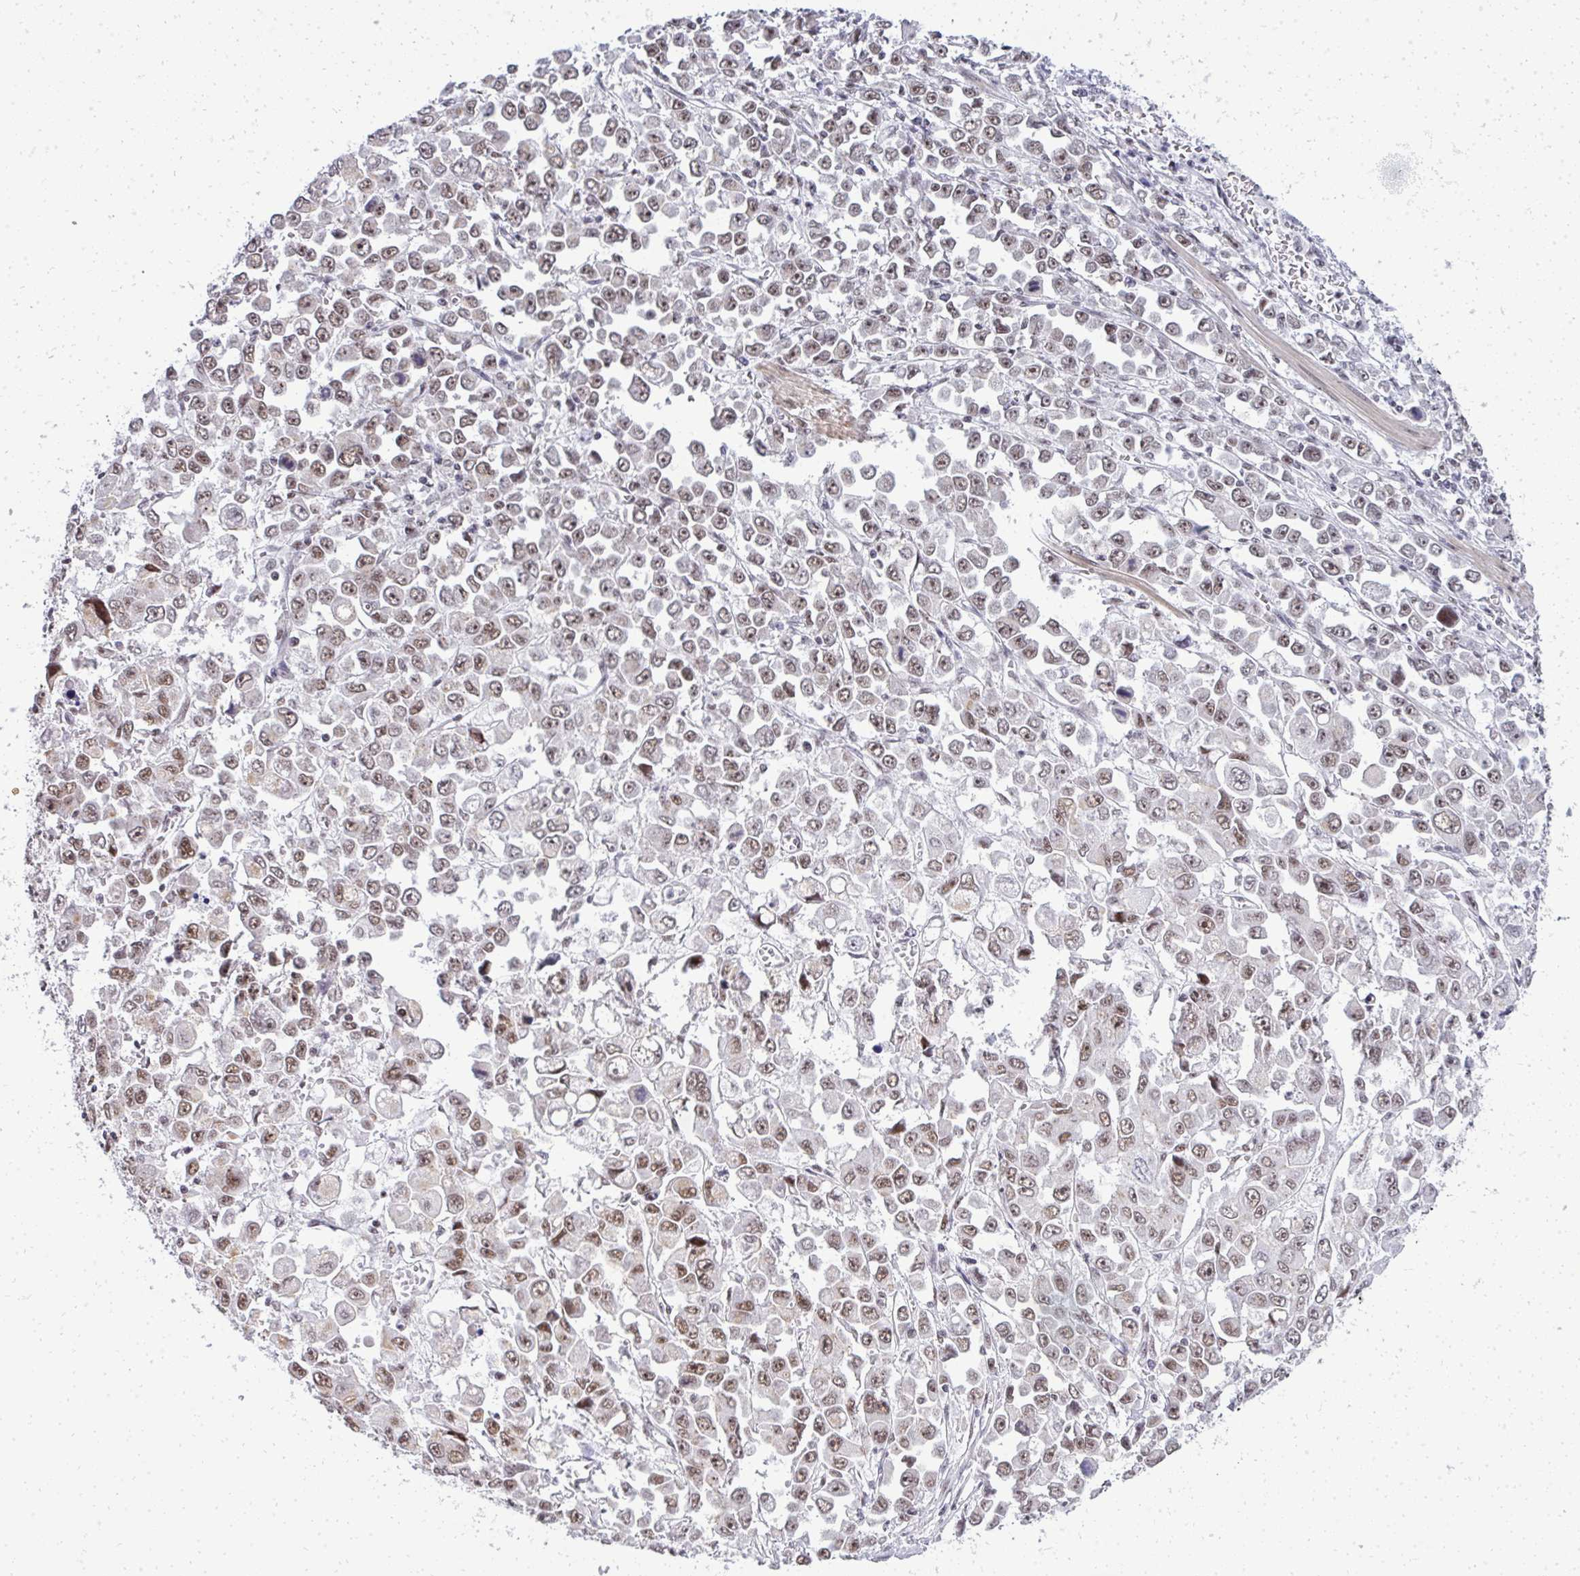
{"staining": {"intensity": "moderate", "quantity": ">75%", "location": "nuclear"}, "tissue": "stomach cancer", "cell_type": "Tumor cells", "image_type": "cancer", "snomed": [{"axis": "morphology", "description": "Adenocarcinoma, NOS"}, {"axis": "topography", "description": "Stomach, upper"}], "caption": "Stomach cancer (adenocarcinoma) was stained to show a protein in brown. There is medium levels of moderate nuclear expression in approximately >75% of tumor cells. The protein of interest is stained brown, and the nuclei are stained in blue (DAB (3,3'-diaminobenzidine) IHC with brightfield microscopy, high magnification).", "gene": "SIRT7", "patient": {"sex": "male", "age": 70}}